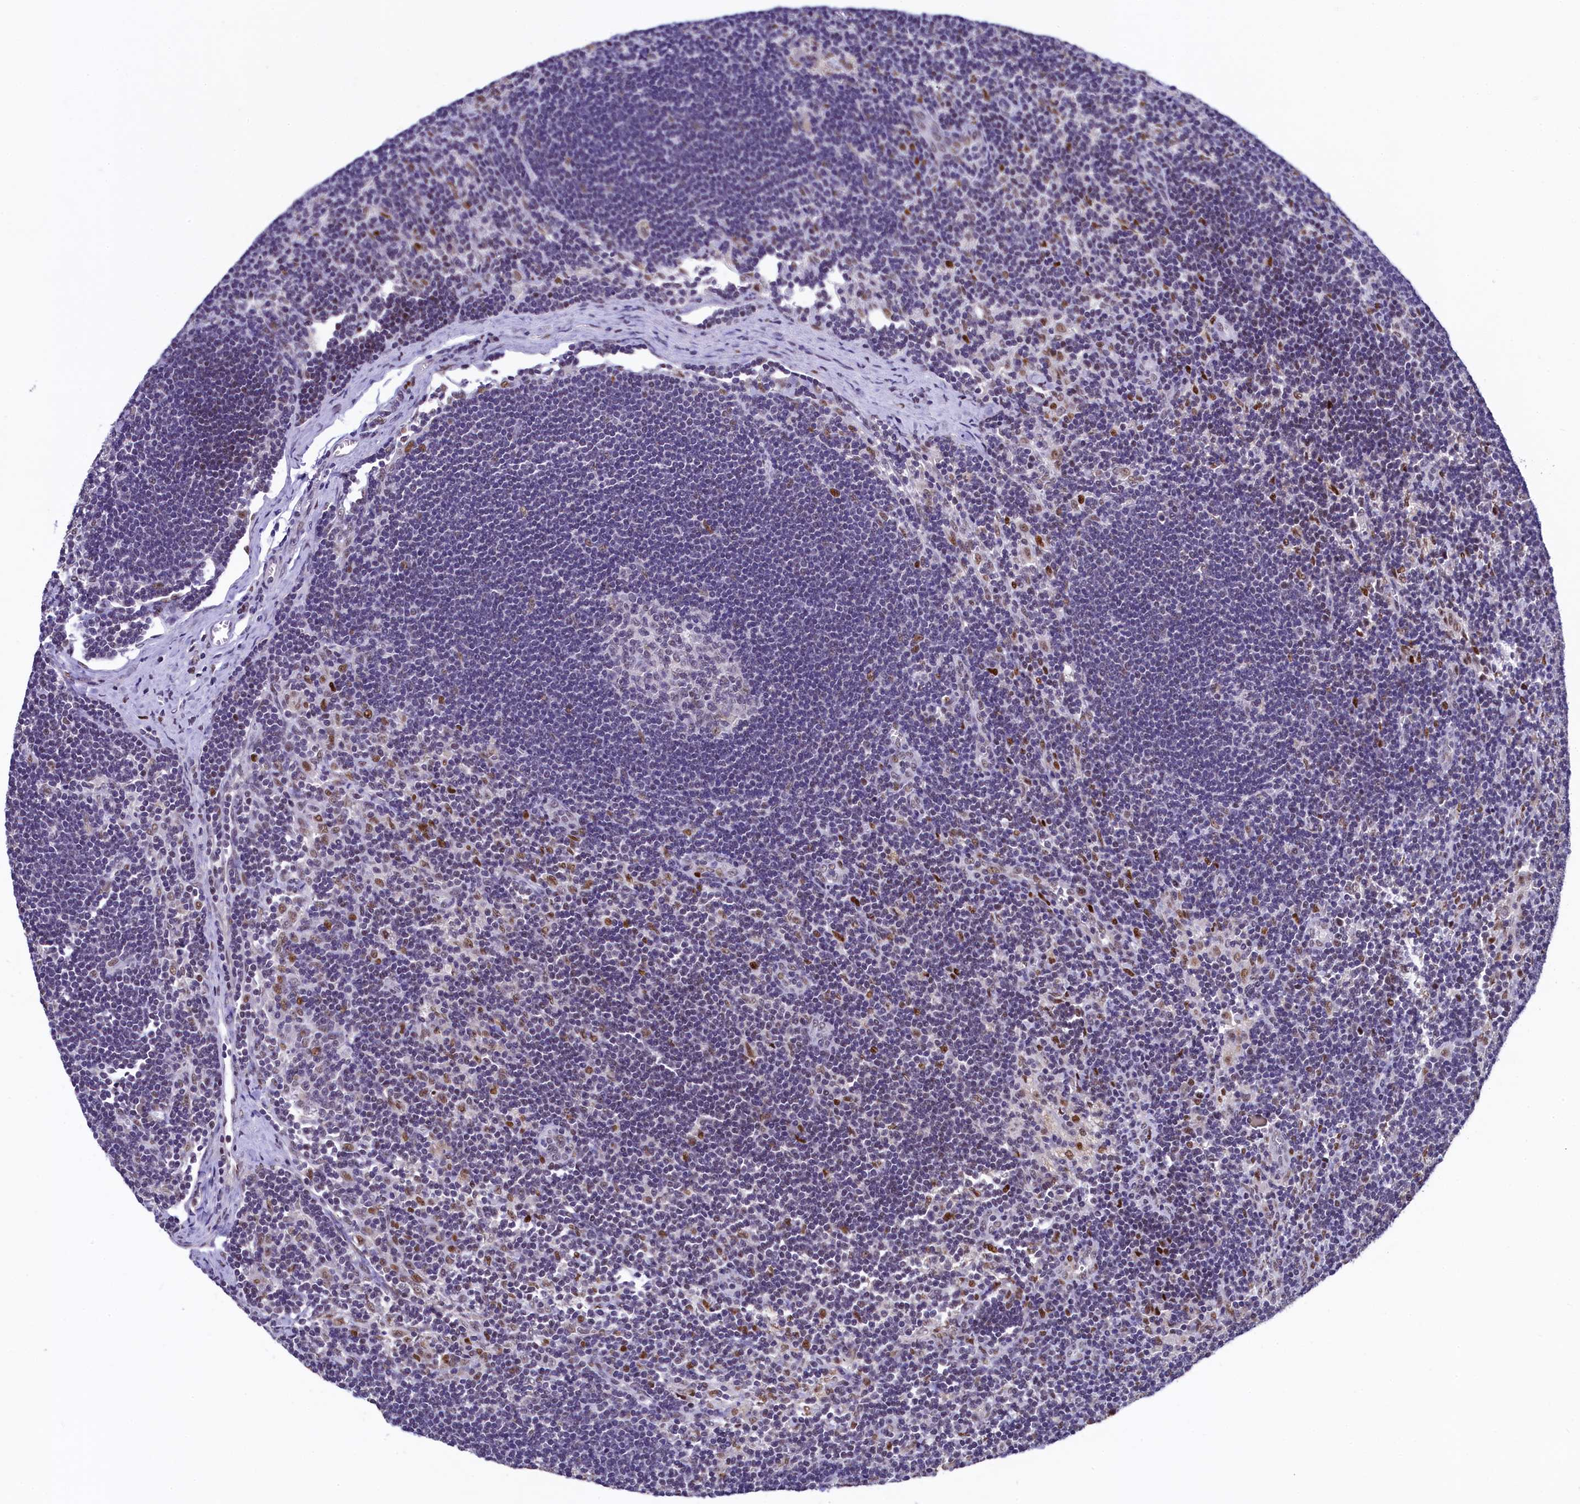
{"staining": {"intensity": "negative", "quantity": "none", "location": "none"}, "tissue": "lymph node", "cell_type": "Germinal center cells", "image_type": "normal", "snomed": [{"axis": "morphology", "description": "Normal tissue, NOS"}, {"axis": "topography", "description": "Lymph node"}], "caption": "Immunohistochemical staining of benign lymph node exhibits no significant positivity in germinal center cells. Brightfield microscopy of IHC stained with DAB (brown) and hematoxylin (blue), captured at high magnification.", "gene": "HECTD4", "patient": {"sex": "male", "age": 24}}